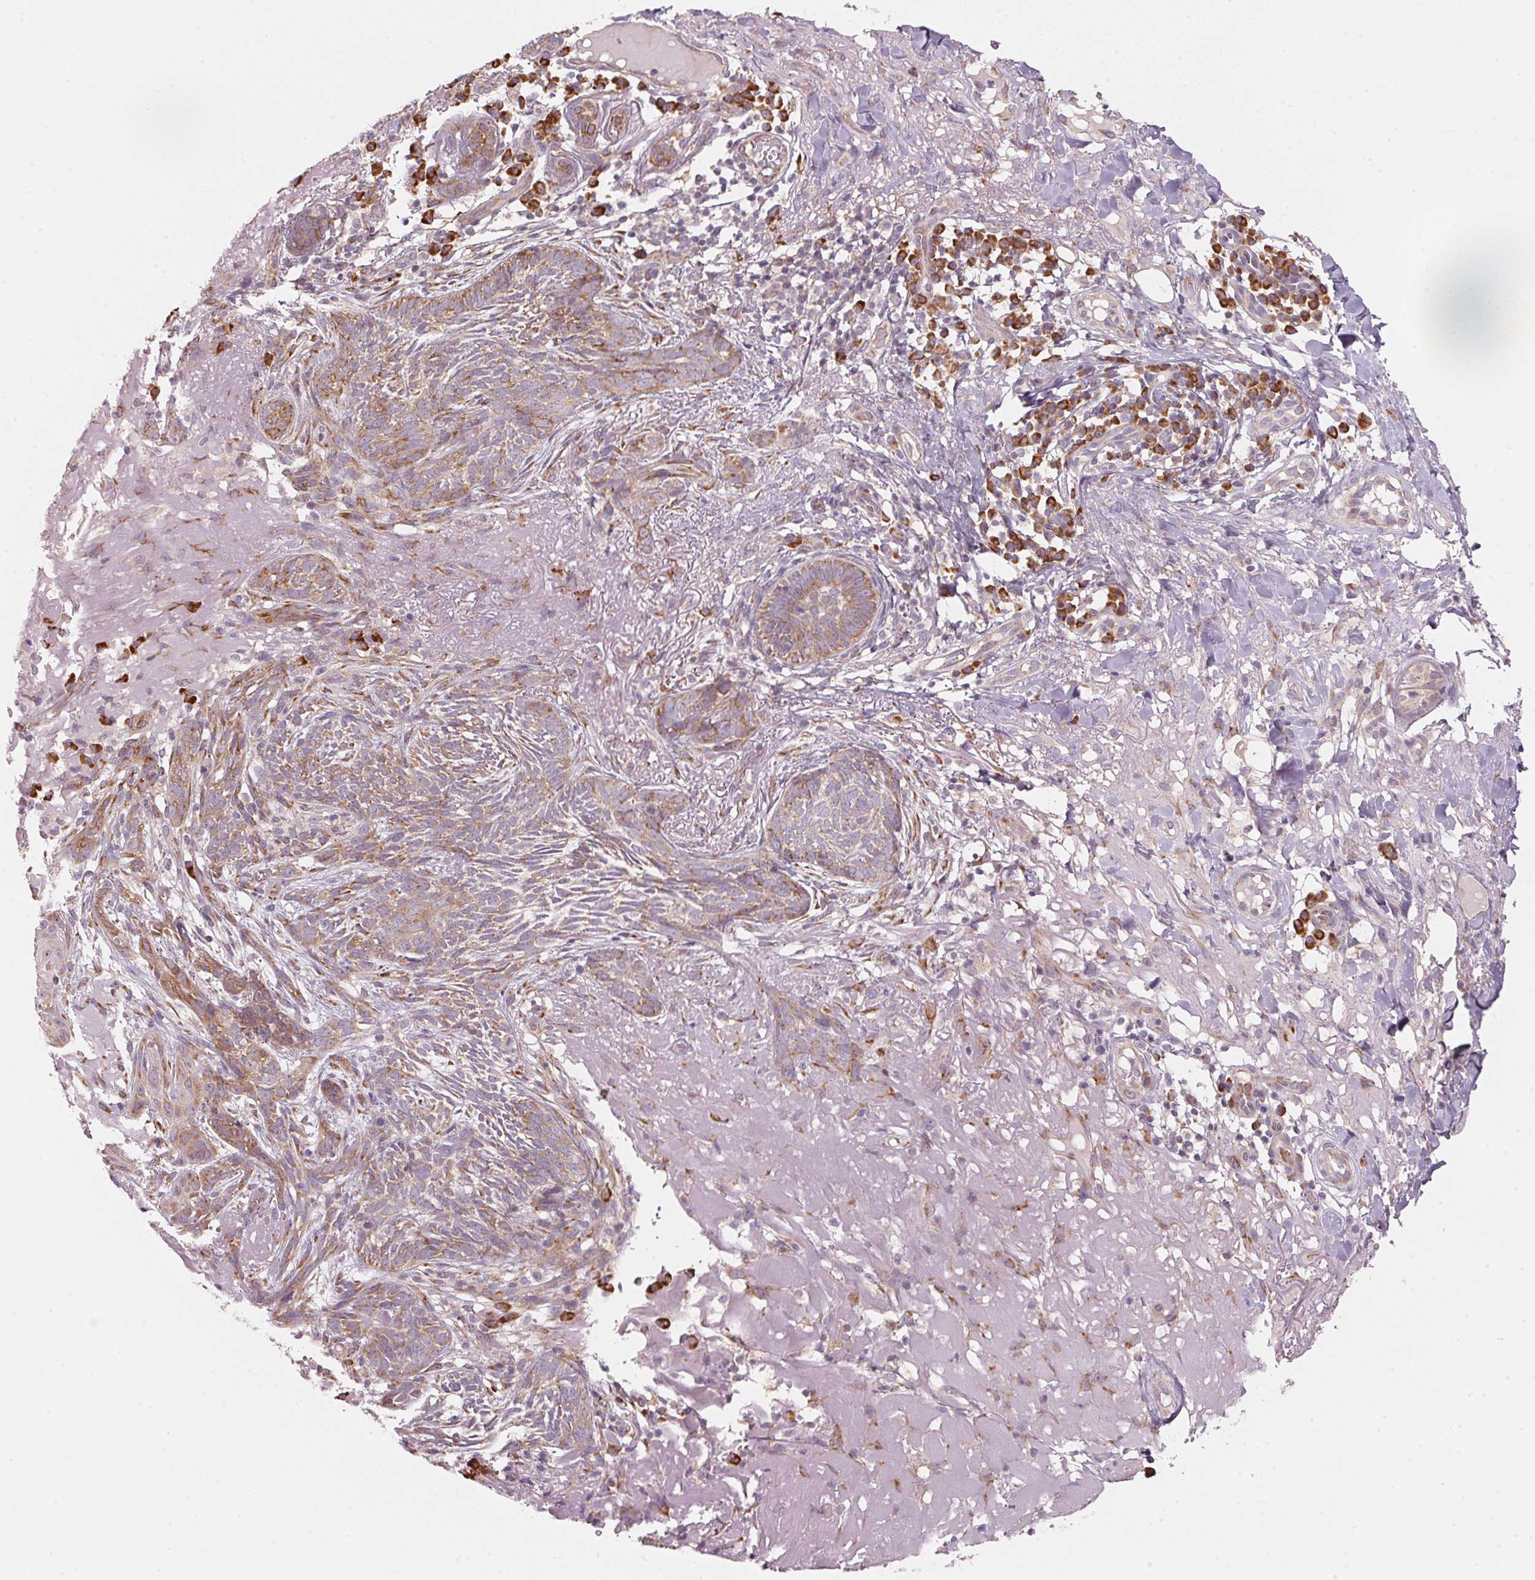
{"staining": {"intensity": "weak", "quantity": ">75%", "location": "cytoplasmic/membranous"}, "tissue": "skin cancer", "cell_type": "Tumor cells", "image_type": "cancer", "snomed": [{"axis": "morphology", "description": "Basal cell carcinoma"}, {"axis": "topography", "description": "Skin"}], "caption": "A brown stain labels weak cytoplasmic/membranous staining of a protein in human basal cell carcinoma (skin) tumor cells. The staining is performed using DAB (3,3'-diaminobenzidine) brown chromogen to label protein expression. The nuclei are counter-stained blue using hematoxylin.", "gene": "BLOC1S2", "patient": {"sex": "female", "age": 93}}